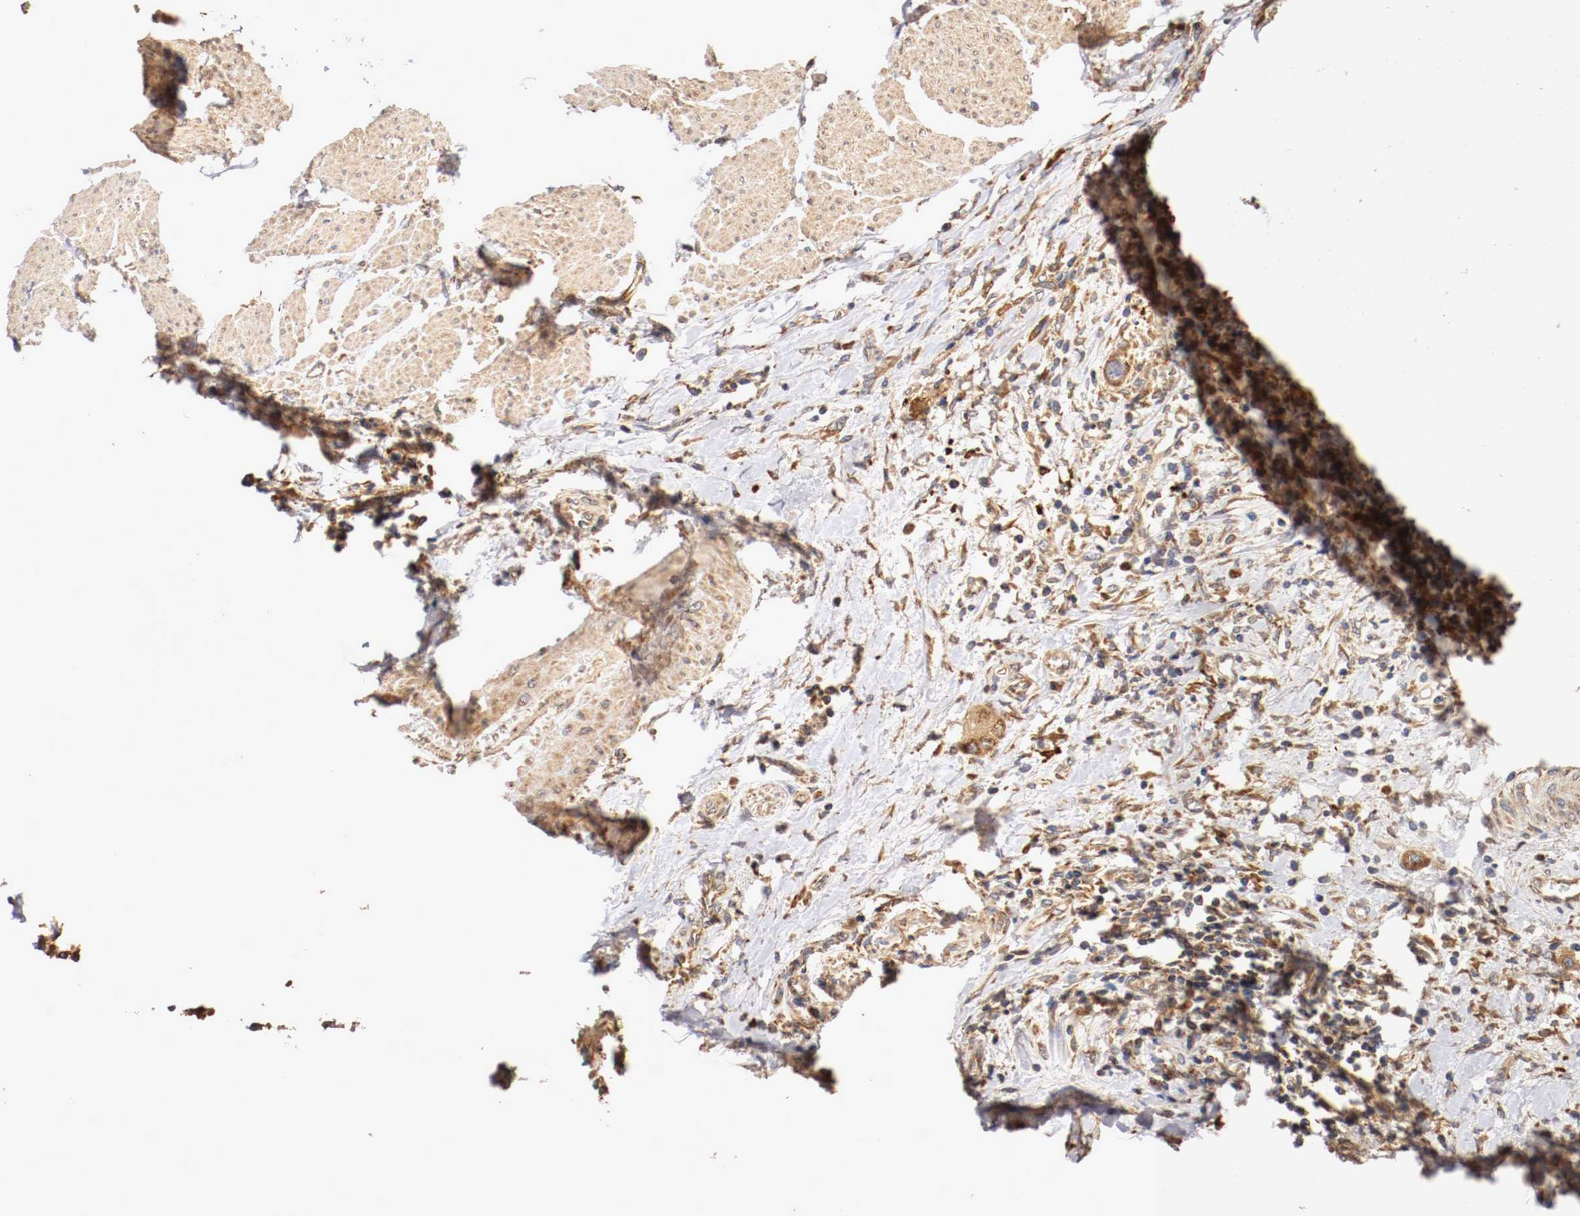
{"staining": {"intensity": "moderate", "quantity": ">75%", "location": "cytoplasmic/membranous"}, "tissue": "urothelial cancer", "cell_type": "Tumor cells", "image_type": "cancer", "snomed": [{"axis": "morphology", "description": "Urothelial carcinoma, High grade"}, {"axis": "topography", "description": "Urinary bladder"}], "caption": "Protein expression by immunohistochemistry shows moderate cytoplasmic/membranous expression in about >75% of tumor cells in urothelial cancer. Immunohistochemistry stains the protein of interest in brown and the nuclei are stained blue.", "gene": "VEZT", "patient": {"sex": "male", "age": 50}}